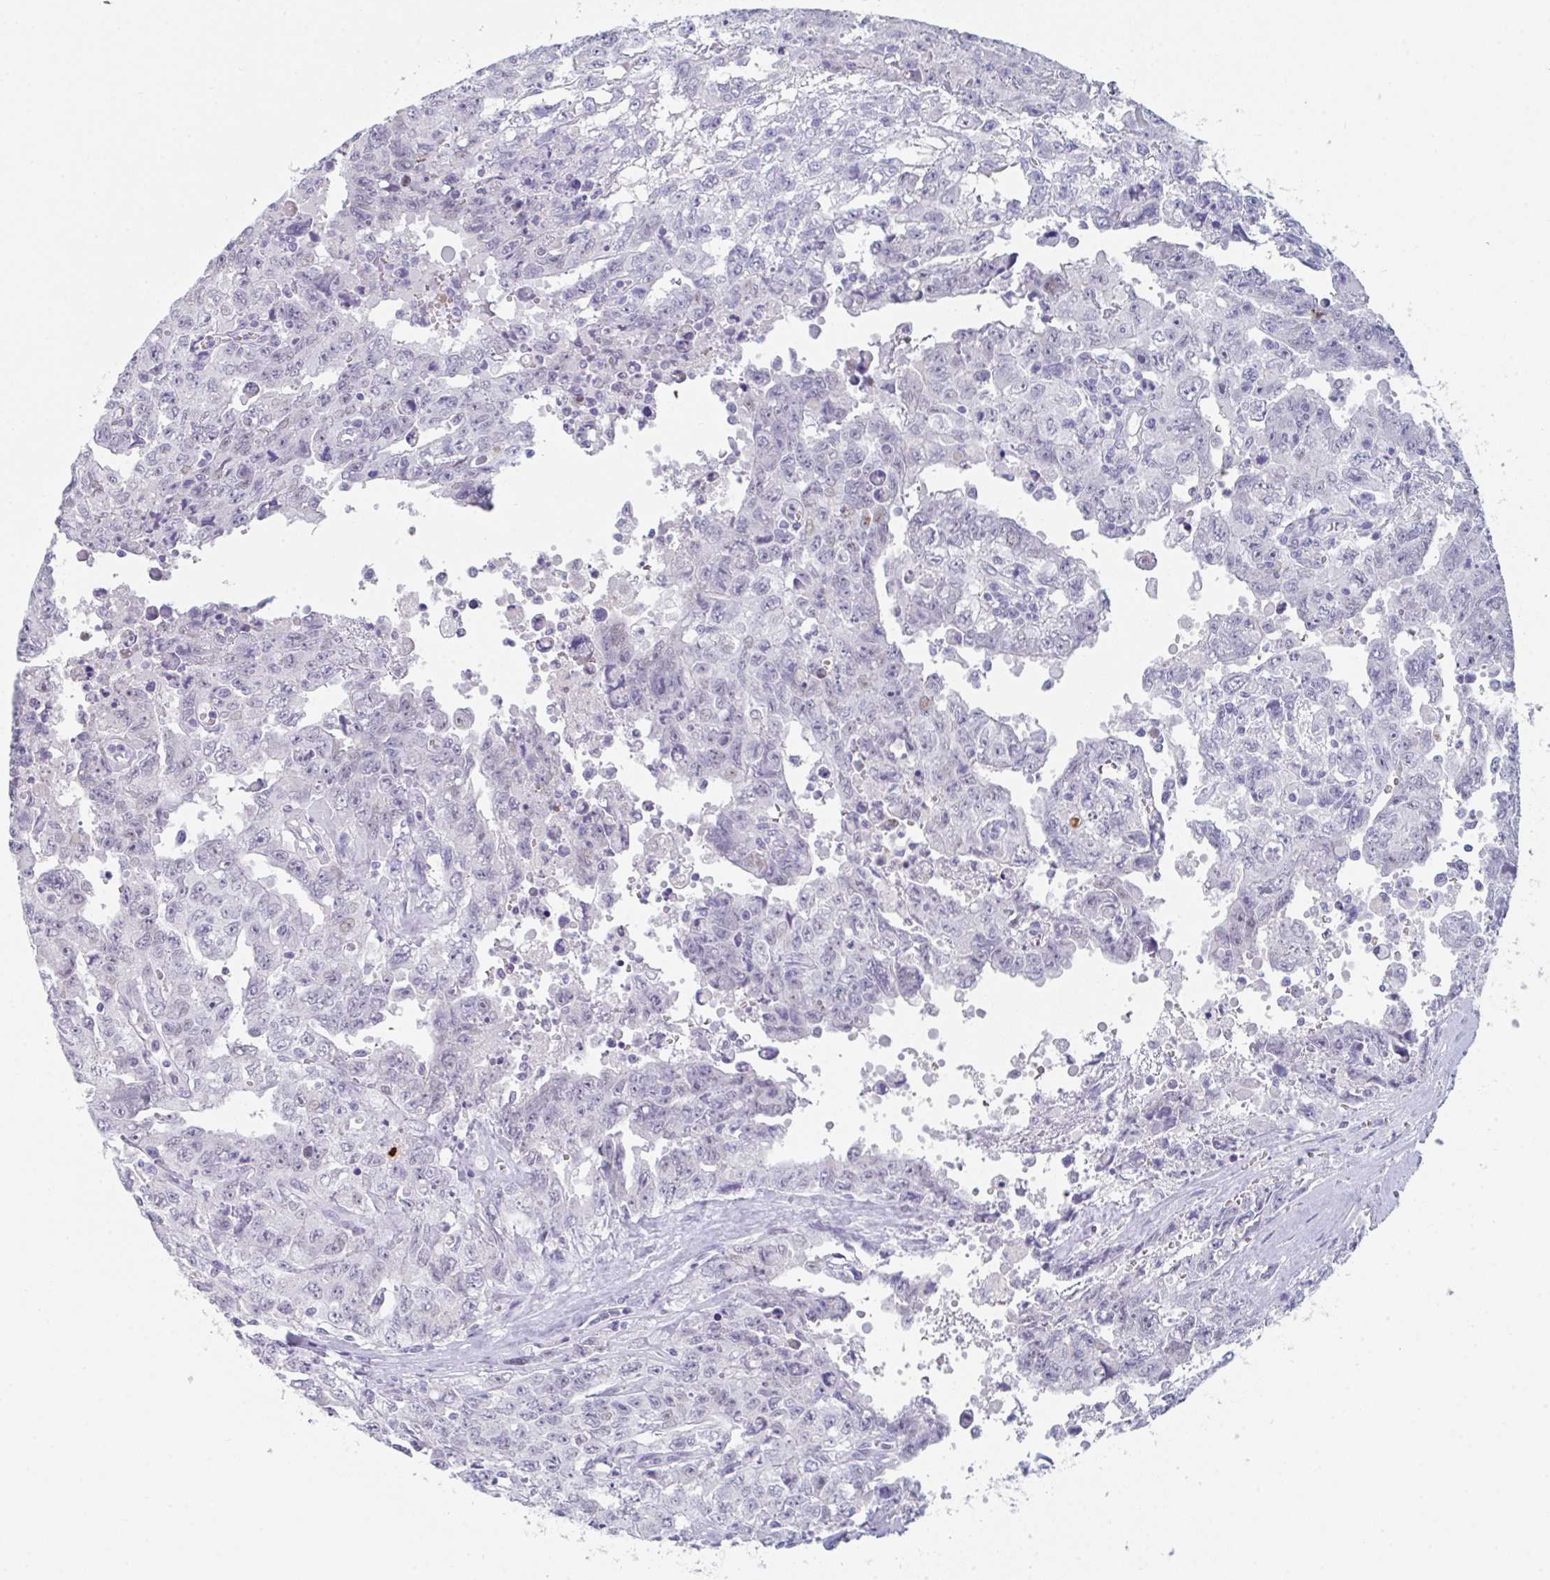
{"staining": {"intensity": "negative", "quantity": "none", "location": "none"}, "tissue": "testis cancer", "cell_type": "Tumor cells", "image_type": "cancer", "snomed": [{"axis": "morphology", "description": "Carcinoma, Embryonal, NOS"}, {"axis": "topography", "description": "Testis"}], "caption": "This is a histopathology image of IHC staining of testis cancer, which shows no positivity in tumor cells.", "gene": "RUBCN", "patient": {"sex": "male", "age": 24}}